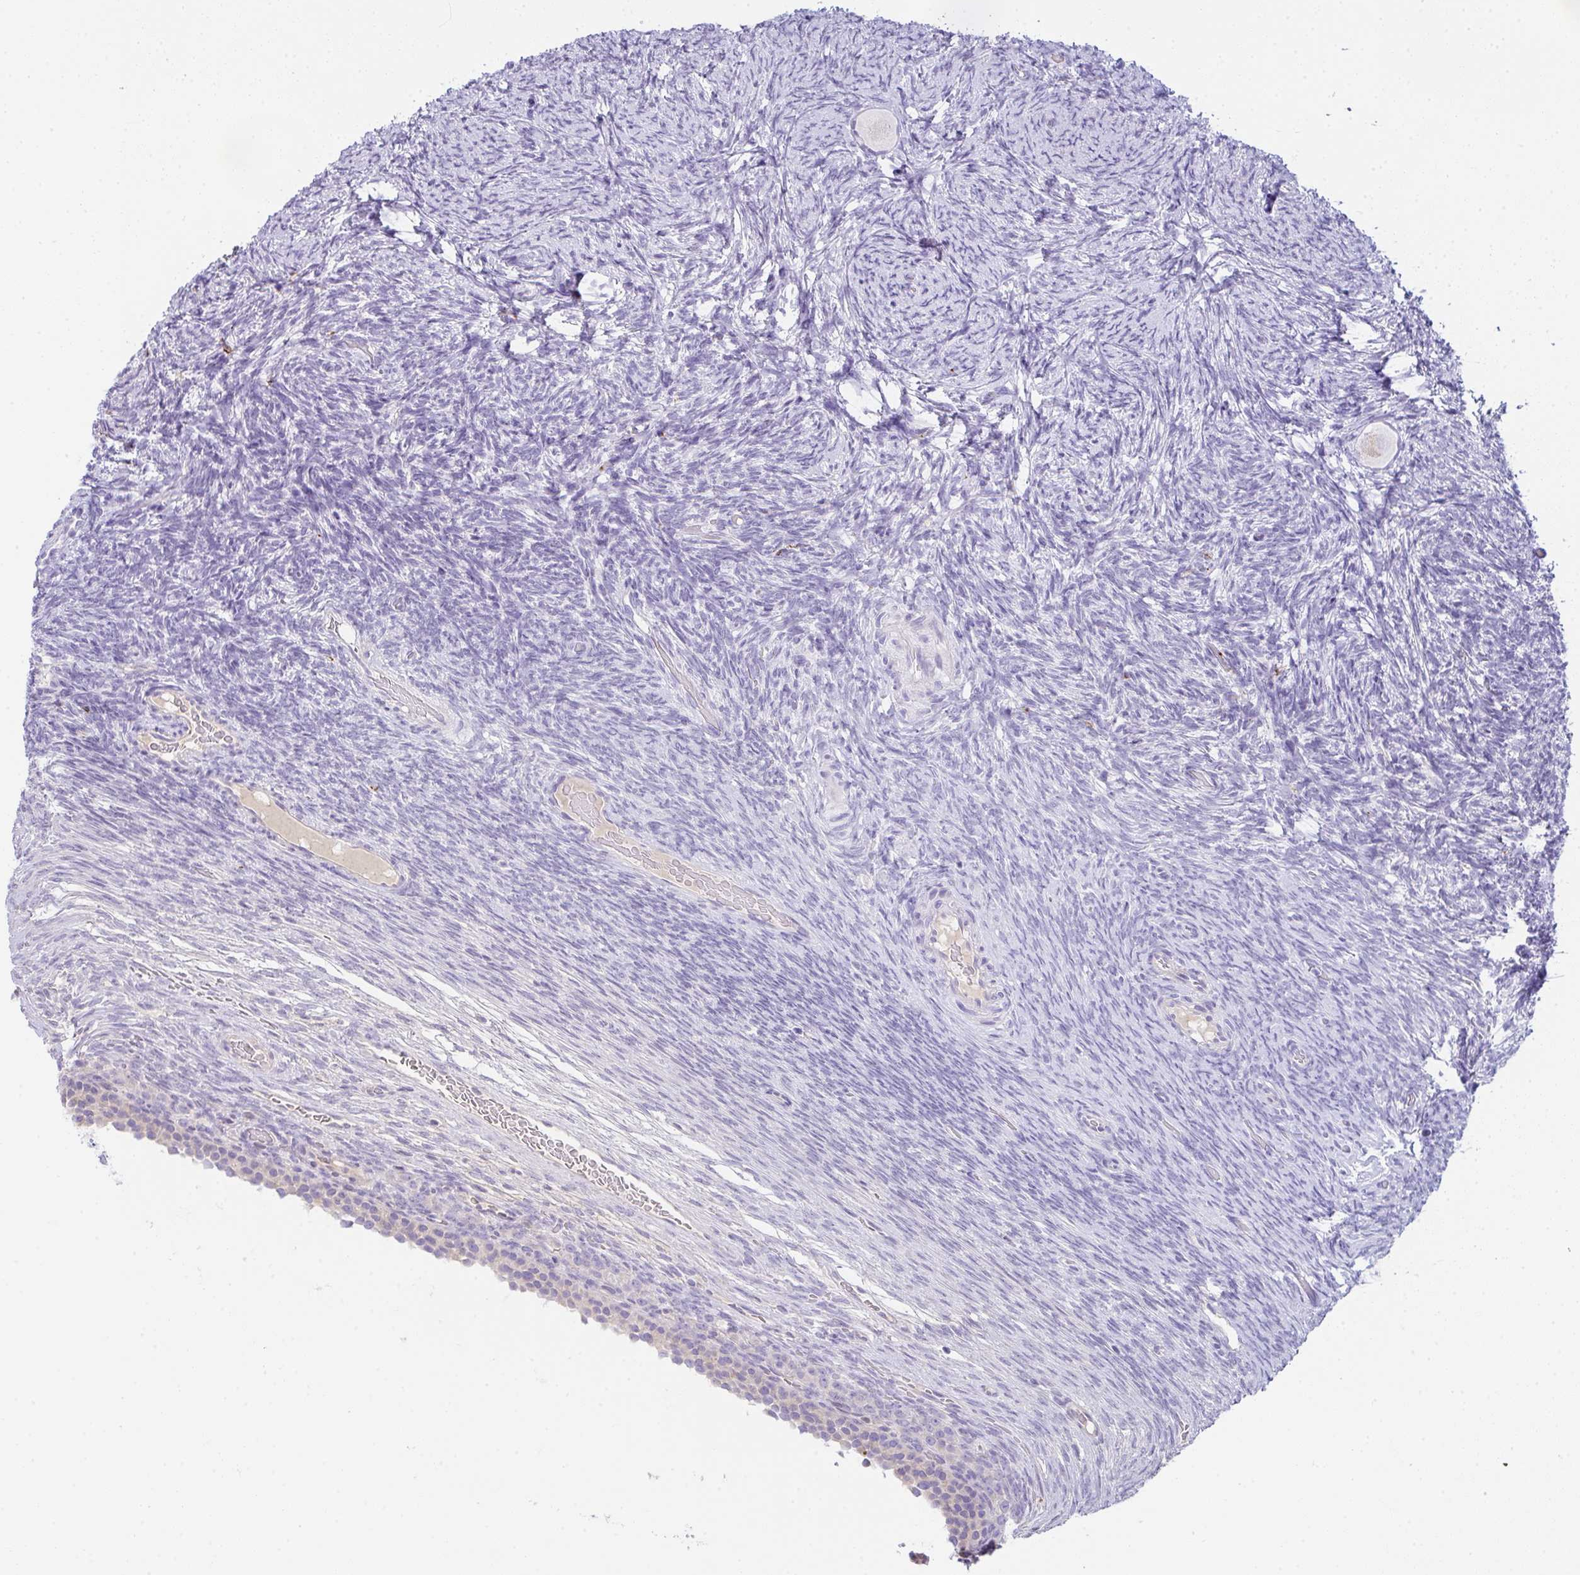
{"staining": {"intensity": "negative", "quantity": "none", "location": "none"}, "tissue": "ovary", "cell_type": "Follicle cells", "image_type": "normal", "snomed": [{"axis": "morphology", "description": "Normal tissue, NOS"}, {"axis": "topography", "description": "Ovary"}], "caption": "This micrograph is of normal ovary stained with IHC to label a protein in brown with the nuclei are counter-stained blue. There is no expression in follicle cells.", "gene": "COX7B", "patient": {"sex": "female", "age": 34}}